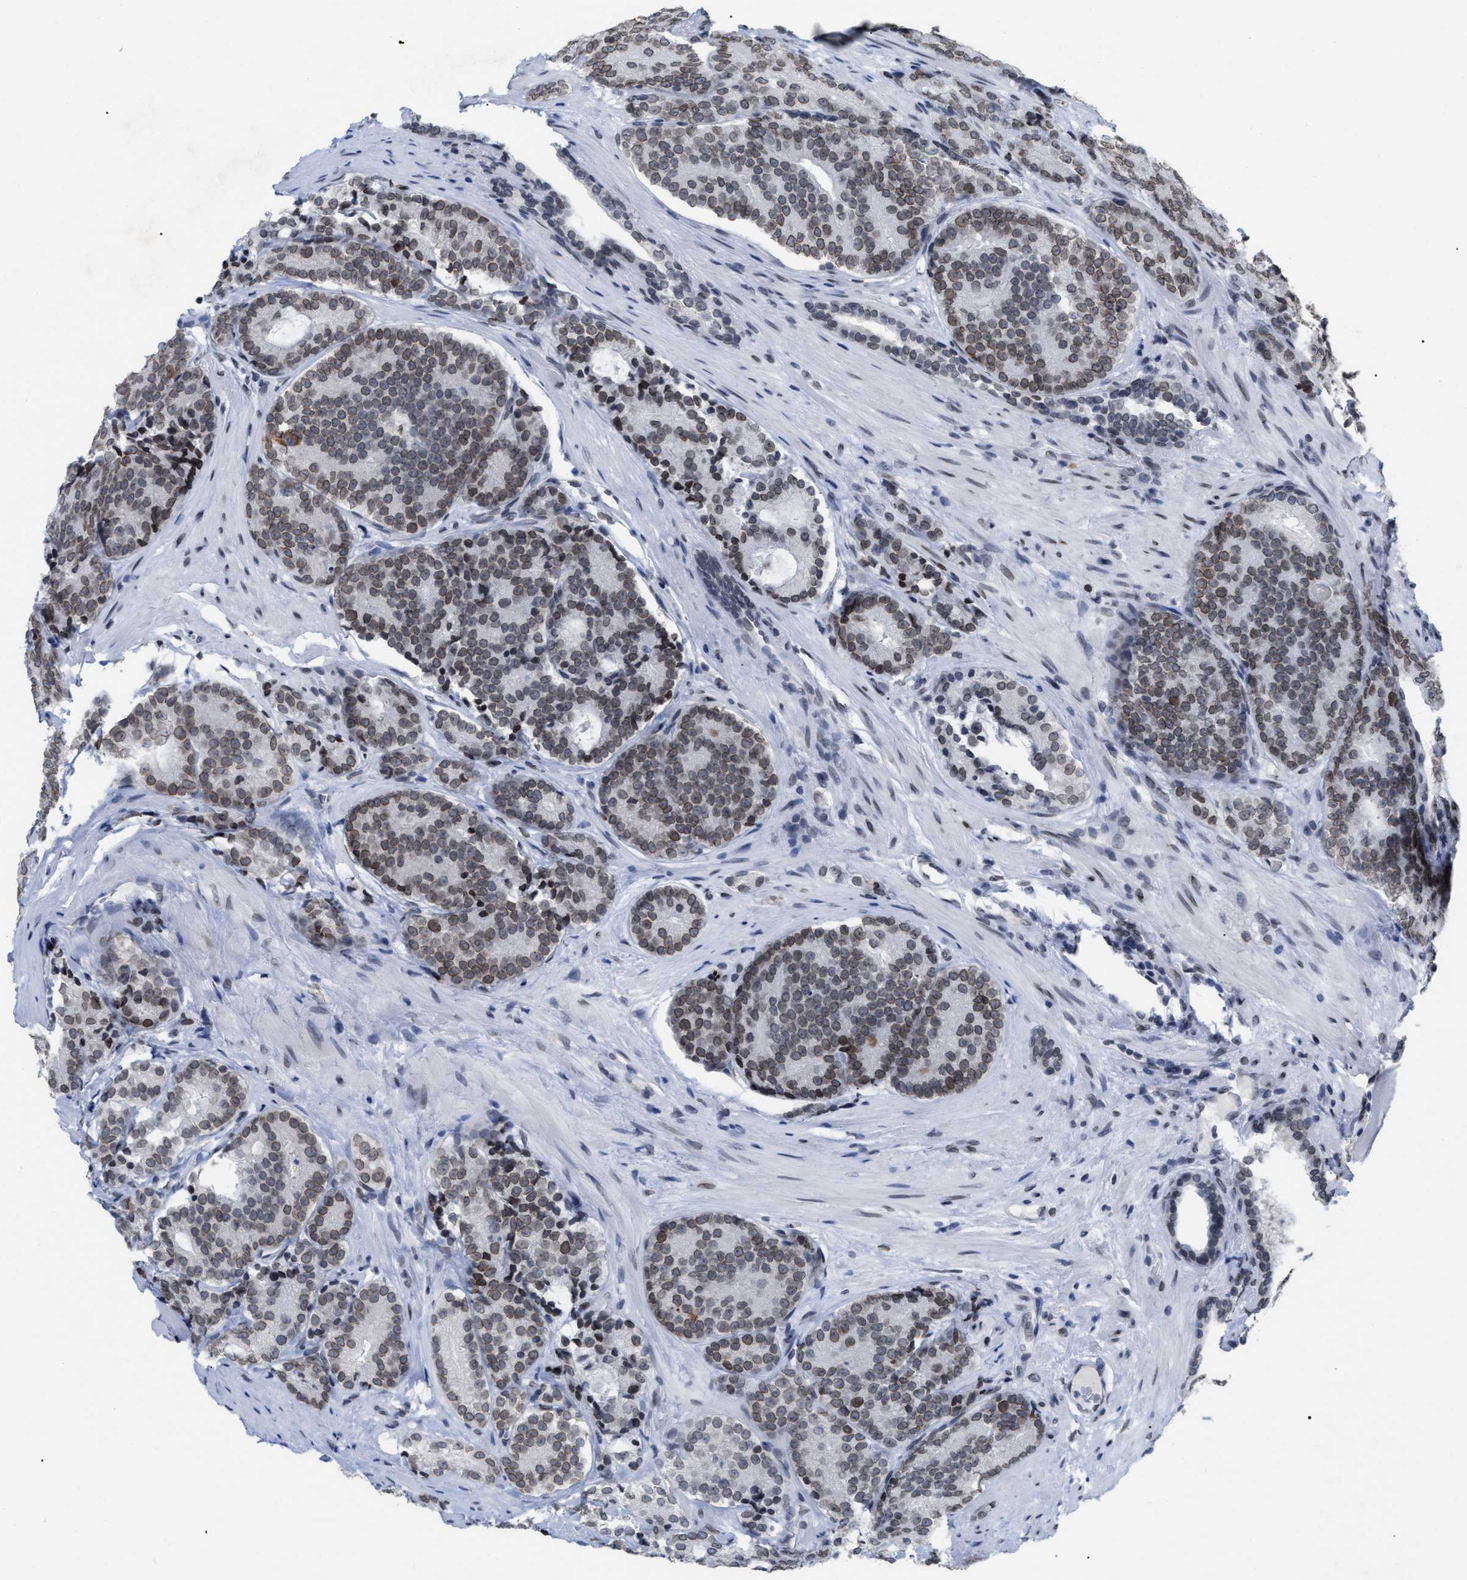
{"staining": {"intensity": "weak", "quantity": "25%-75%", "location": "cytoplasmic/membranous,nuclear"}, "tissue": "prostate cancer", "cell_type": "Tumor cells", "image_type": "cancer", "snomed": [{"axis": "morphology", "description": "Adenocarcinoma, High grade"}, {"axis": "topography", "description": "Prostate"}], "caption": "Protein analysis of high-grade adenocarcinoma (prostate) tissue reveals weak cytoplasmic/membranous and nuclear positivity in approximately 25%-75% of tumor cells. (DAB (3,3'-diaminobenzidine) IHC with brightfield microscopy, high magnification).", "gene": "TPR", "patient": {"sex": "male", "age": 61}}